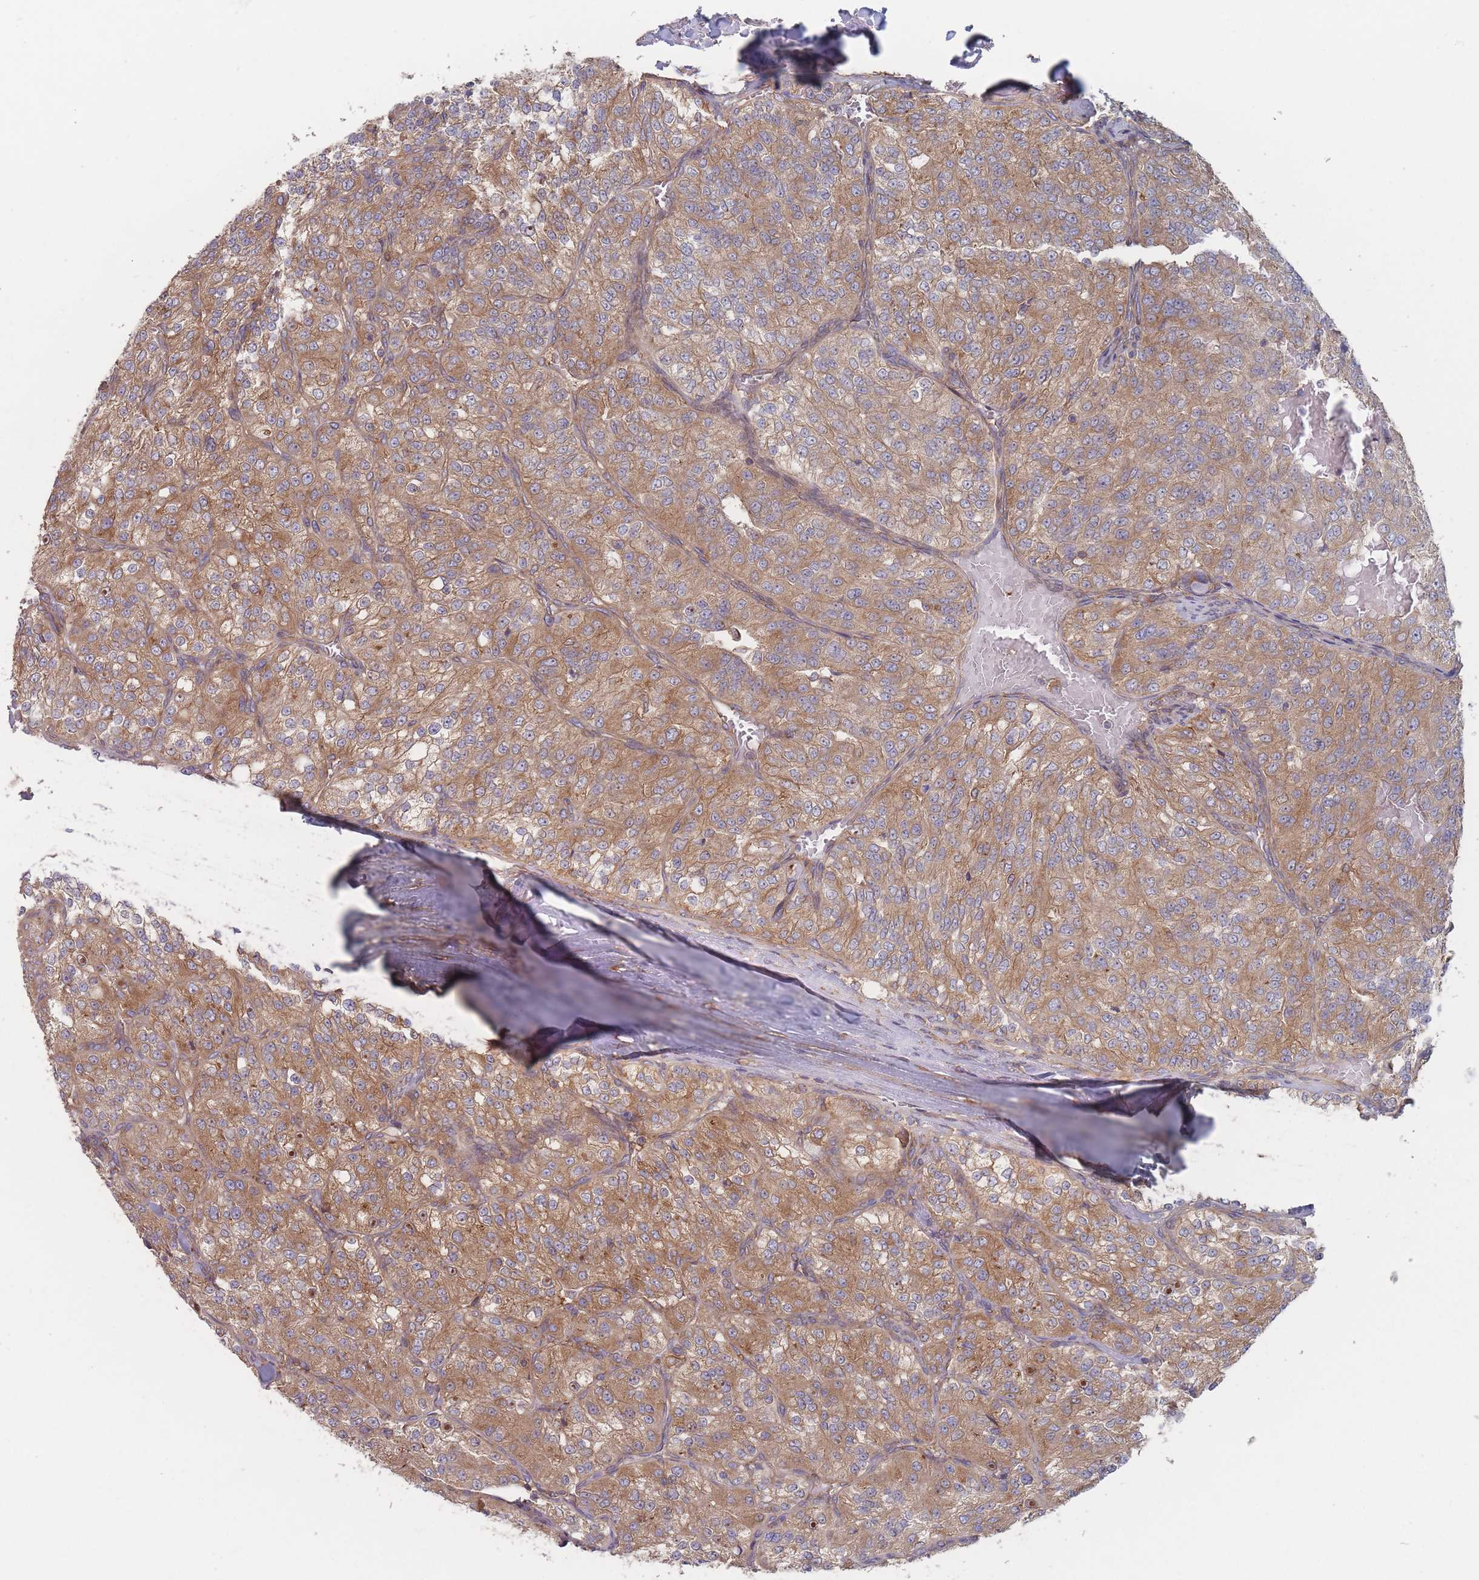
{"staining": {"intensity": "moderate", "quantity": ">75%", "location": "cytoplasmic/membranous"}, "tissue": "renal cancer", "cell_type": "Tumor cells", "image_type": "cancer", "snomed": [{"axis": "morphology", "description": "Adenocarcinoma, NOS"}, {"axis": "topography", "description": "Kidney"}], "caption": "Brown immunohistochemical staining in human renal cancer (adenocarcinoma) reveals moderate cytoplasmic/membranous expression in approximately >75% of tumor cells.", "gene": "KDSR", "patient": {"sex": "female", "age": 63}}